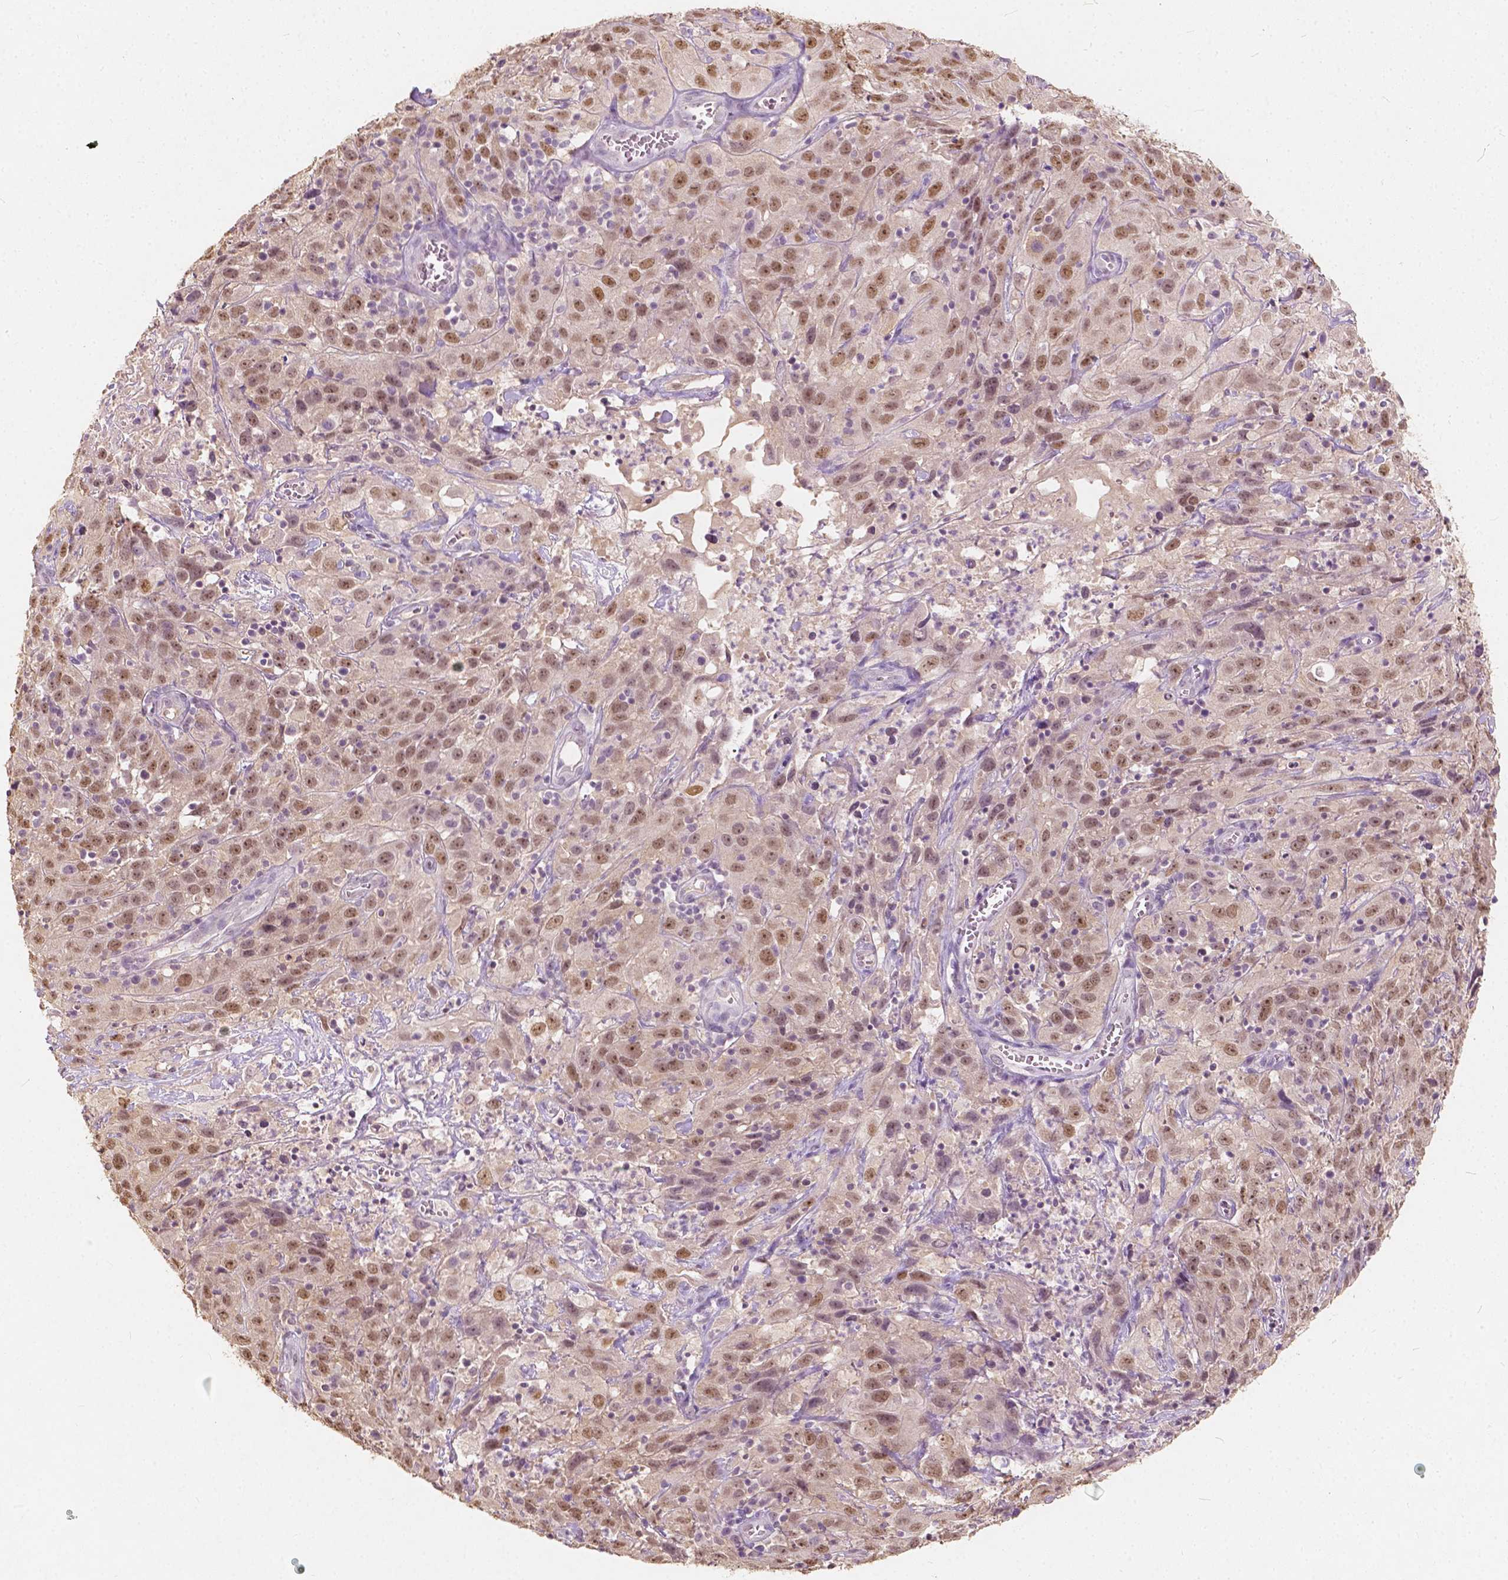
{"staining": {"intensity": "moderate", "quantity": ">75%", "location": "nuclear"}, "tissue": "cervical cancer", "cell_type": "Tumor cells", "image_type": "cancer", "snomed": [{"axis": "morphology", "description": "Squamous cell carcinoma, NOS"}, {"axis": "topography", "description": "Cervix"}], "caption": "Human squamous cell carcinoma (cervical) stained for a protein (brown) demonstrates moderate nuclear positive staining in approximately >75% of tumor cells.", "gene": "SOX15", "patient": {"sex": "female", "age": 32}}